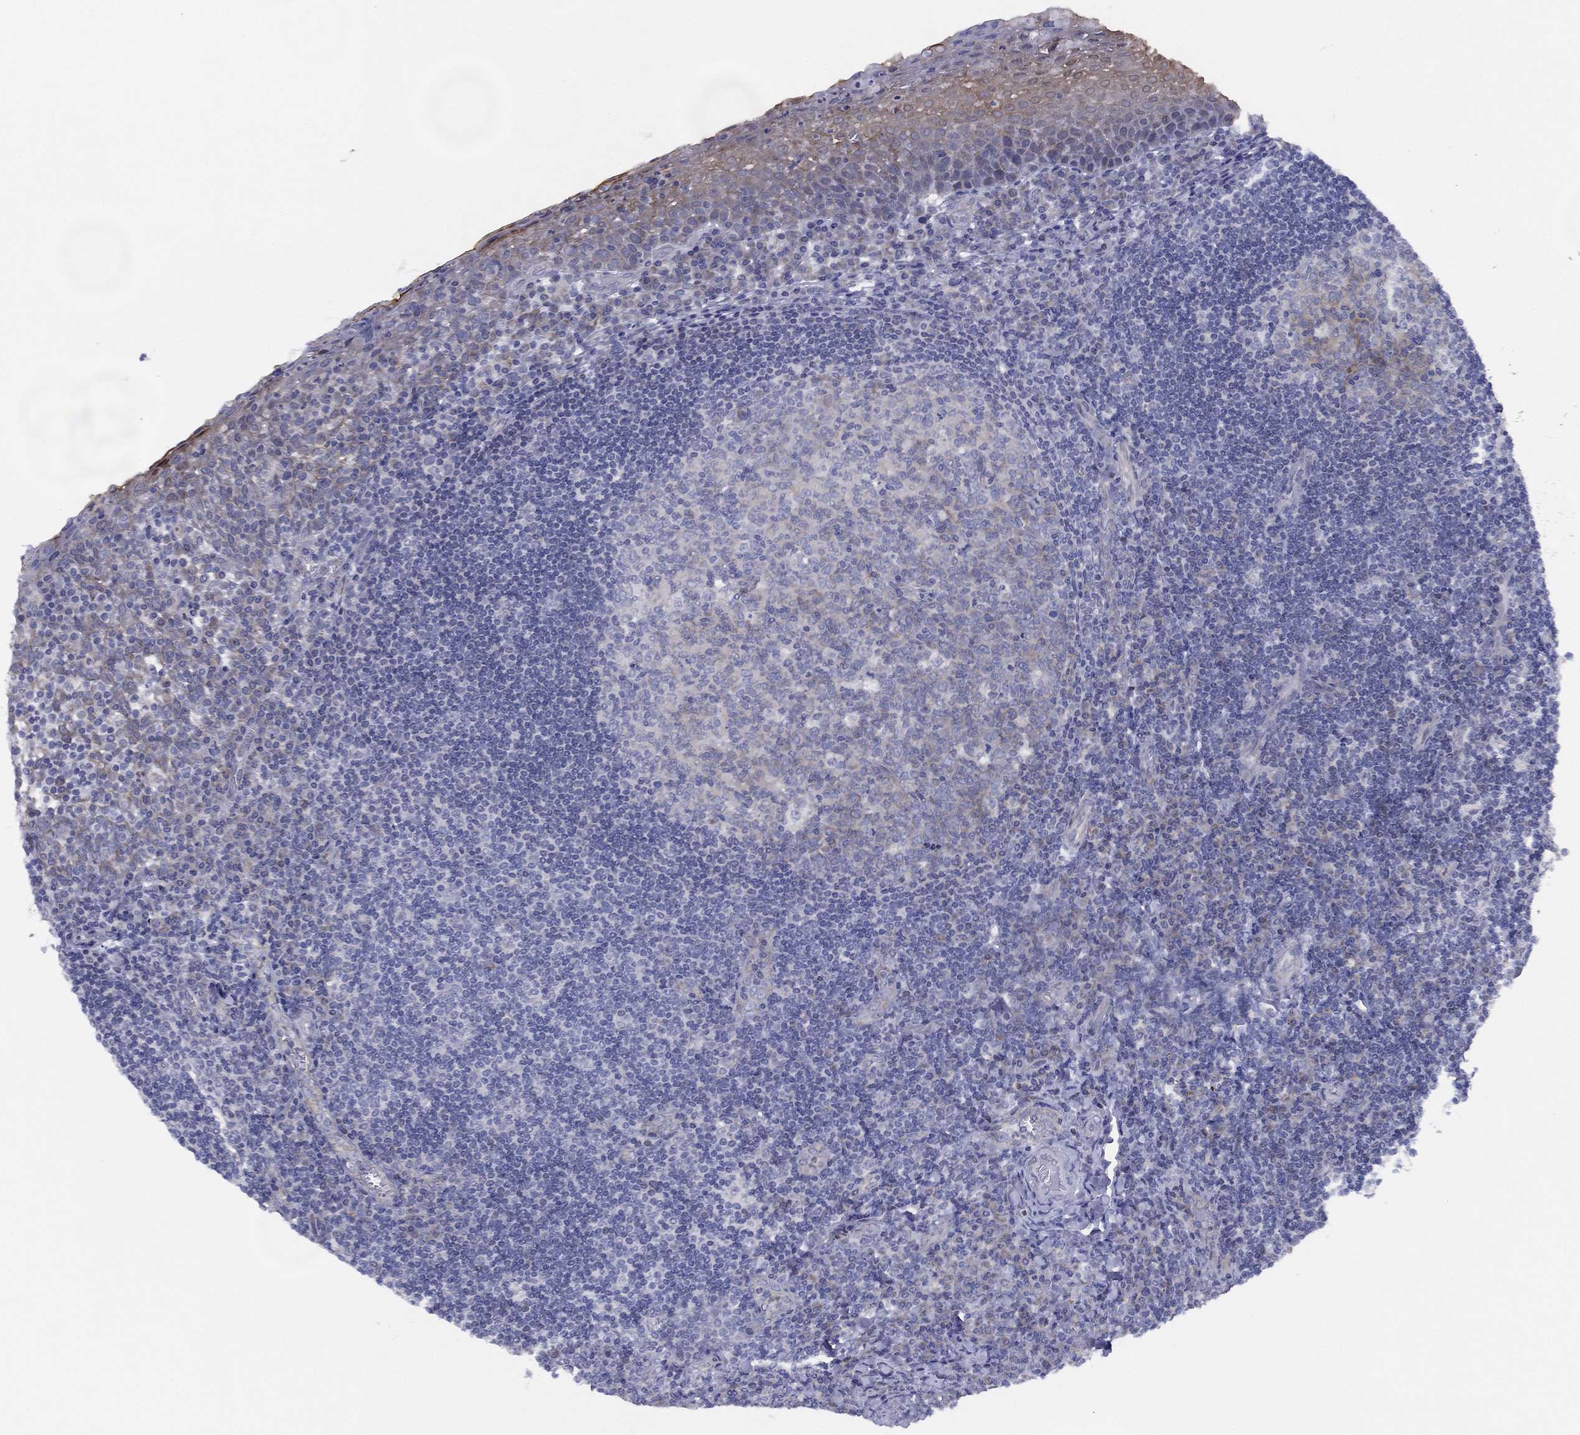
{"staining": {"intensity": "negative", "quantity": "none", "location": "none"}, "tissue": "tonsil", "cell_type": "Germinal center cells", "image_type": "normal", "snomed": [{"axis": "morphology", "description": "Normal tissue, NOS"}, {"axis": "morphology", "description": "Inflammation, NOS"}, {"axis": "topography", "description": "Tonsil"}], "caption": "Immunohistochemical staining of unremarkable tonsil exhibits no significant expression in germinal center cells. (DAB (3,3'-diaminobenzidine) IHC visualized using brightfield microscopy, high magnification).", "gene": "ZNF223", "patient": {"sex": "female", "age": 31}}